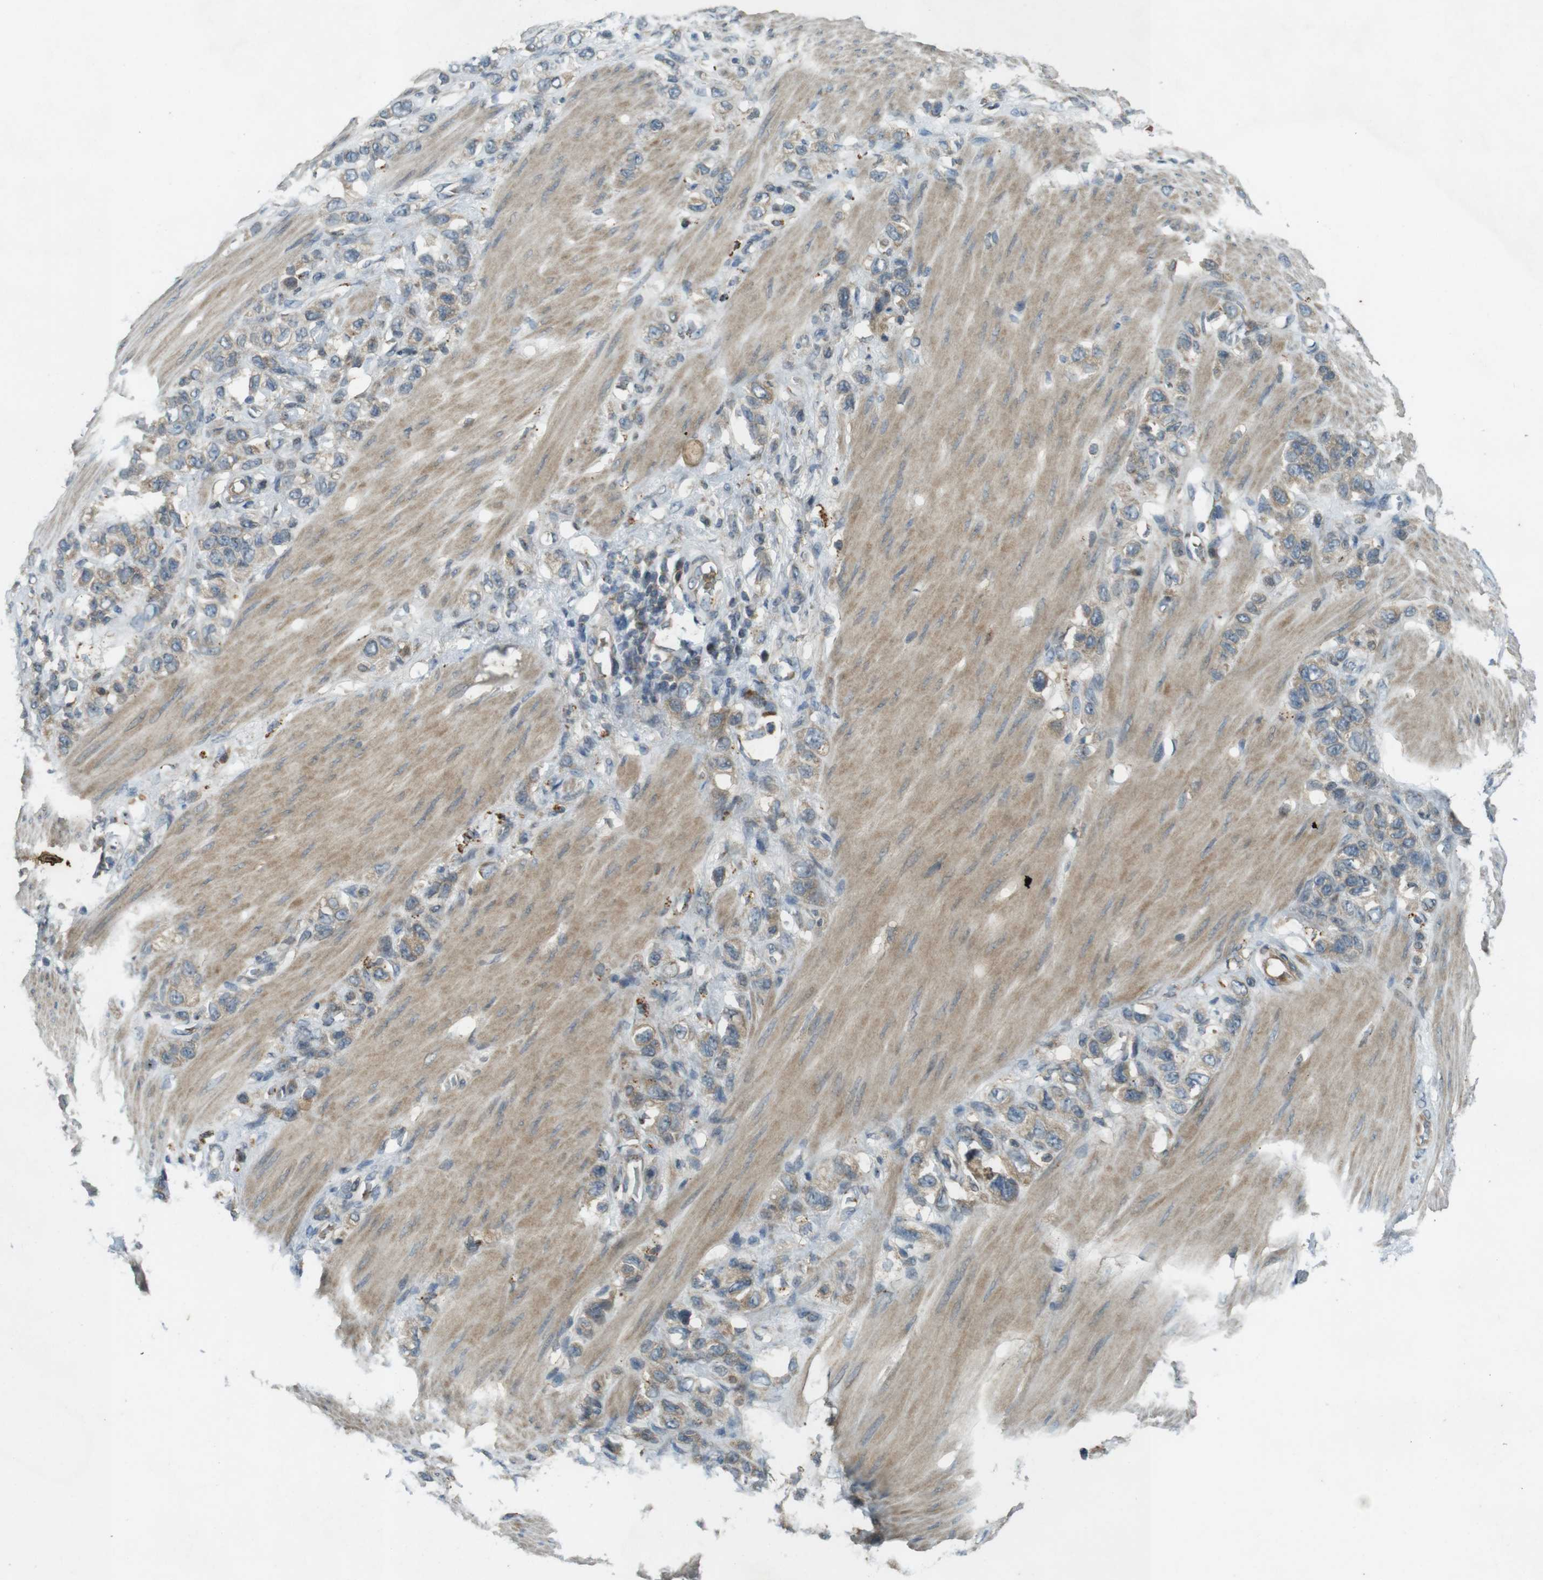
{"staining": {"intensity": "weak", "quantity": "25%-75%", "location": "cytoplasmic/membranous"}, "tissue": "stomach cancer", "cell_type": "Tumor cells", "image_type": "cancer", "snomed": [{"axis": "morphology", "description": "Adenocarcinoma, NOS"}, {"axis": "morphology", "description": "Adenocarcinoma, High grade"}, {"axis": "topography", "description": "Stomach, upper"}, {"axis": "topography", "description": "Stomach, lower"}], "caption": "Protein analysis of stomach cancer tissue displays weak cytoplasmic/membranous staining in approximately 25%-75% of tumor cells.", "gene": "ZYX", "patient": {"sex": "female", "age": 65}}